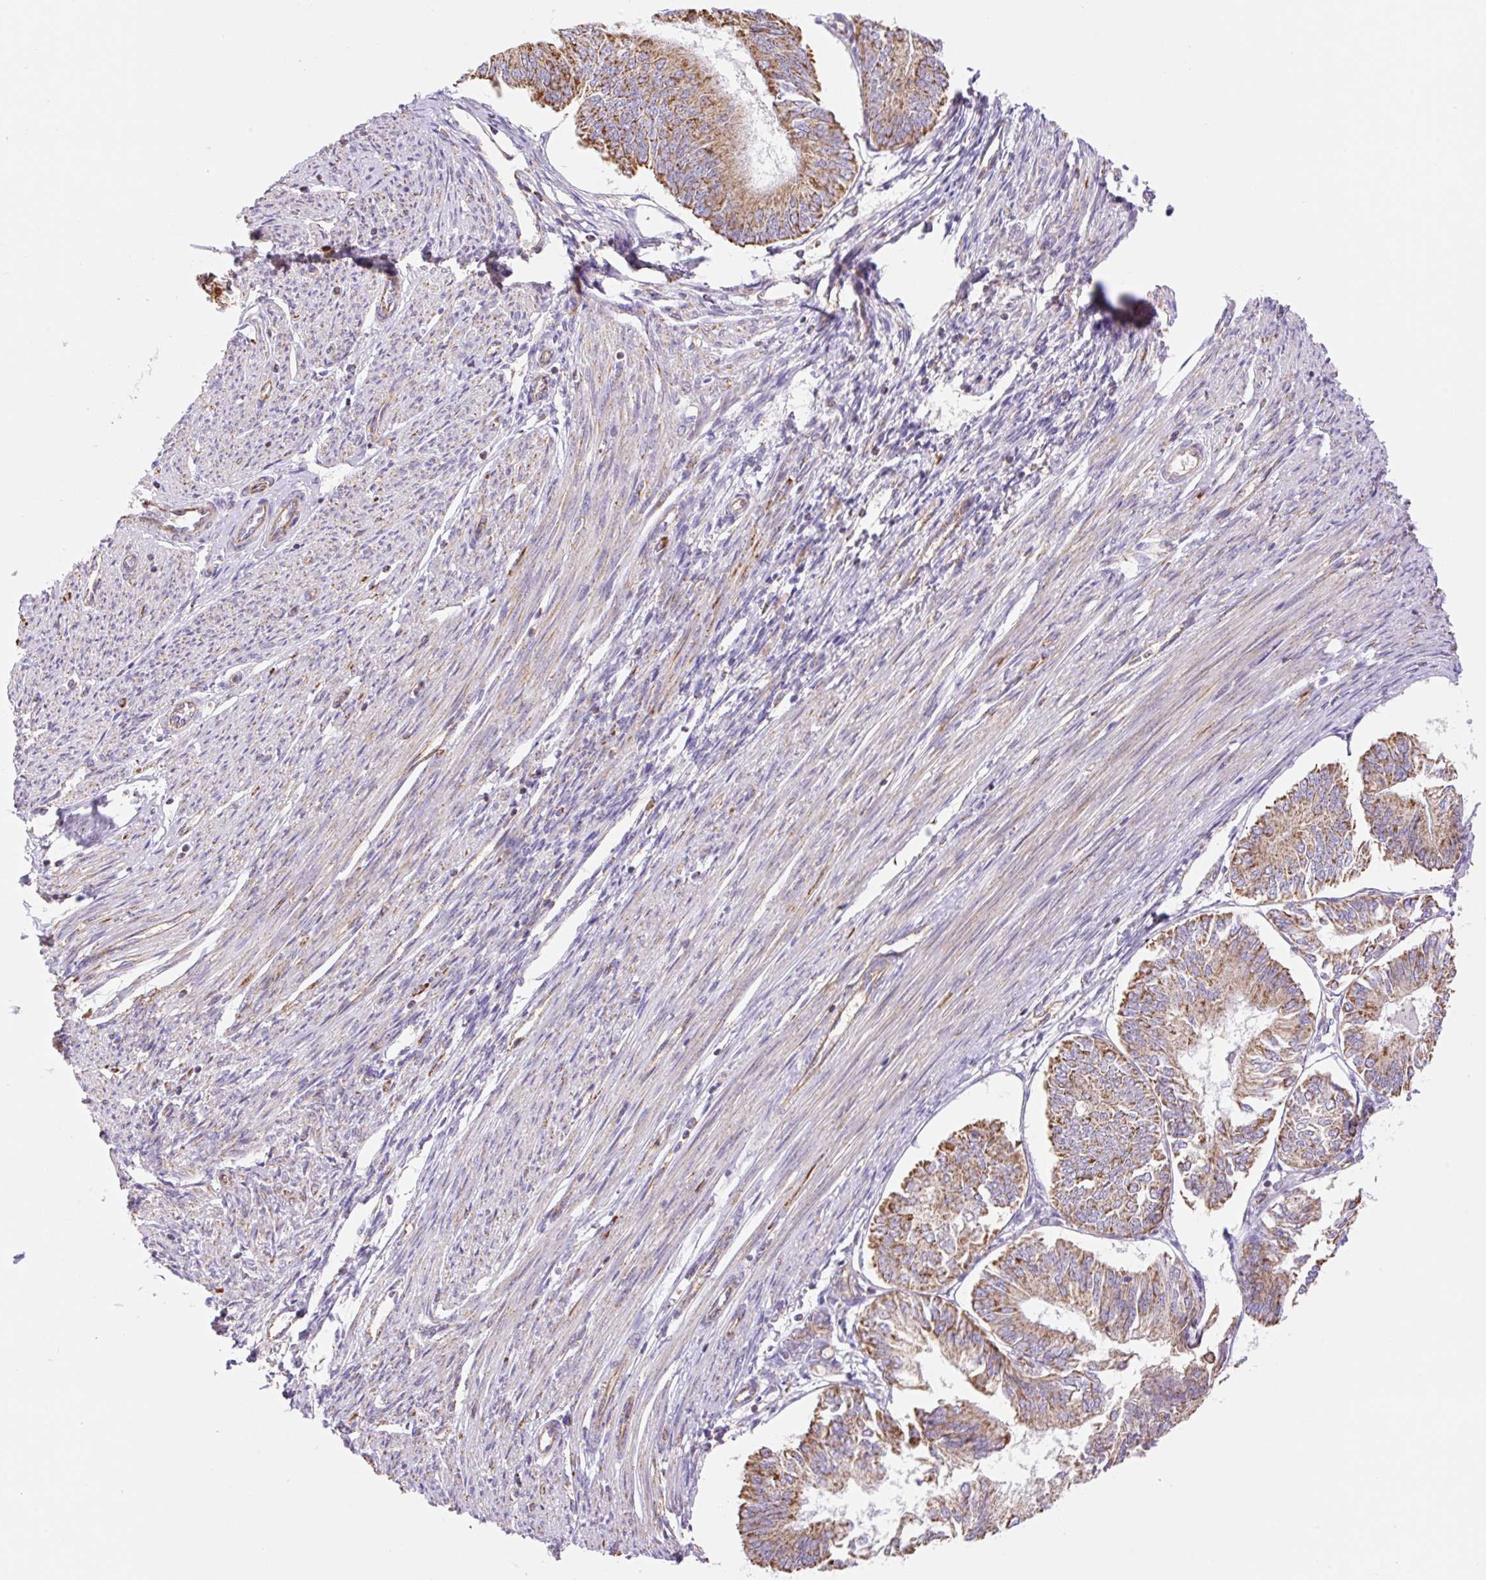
{"staining": {"intensity": "moderate", "quantity": ">75%", "location": "cytoplasmic/membranous"}, "tissue": "endometrial cancer", "cell_type": "Tumor cells", "image_type": "cancer", "snomed": [{"axis": "morphology", "description": "Adenocarcinoma, NOS"}, {"axis": "topography", "description": "Endometrium"}], "caption": "Endometrial cancer (adenocarcinoma) stained with DAB (3,3'-diaminobenzidine) IHC displays medium levels of moderate cytoplasmic/membranous staining in about >75% of tumor cells.", "gene": "ESAM", "patient": {"sex": "female", "age": 58}}